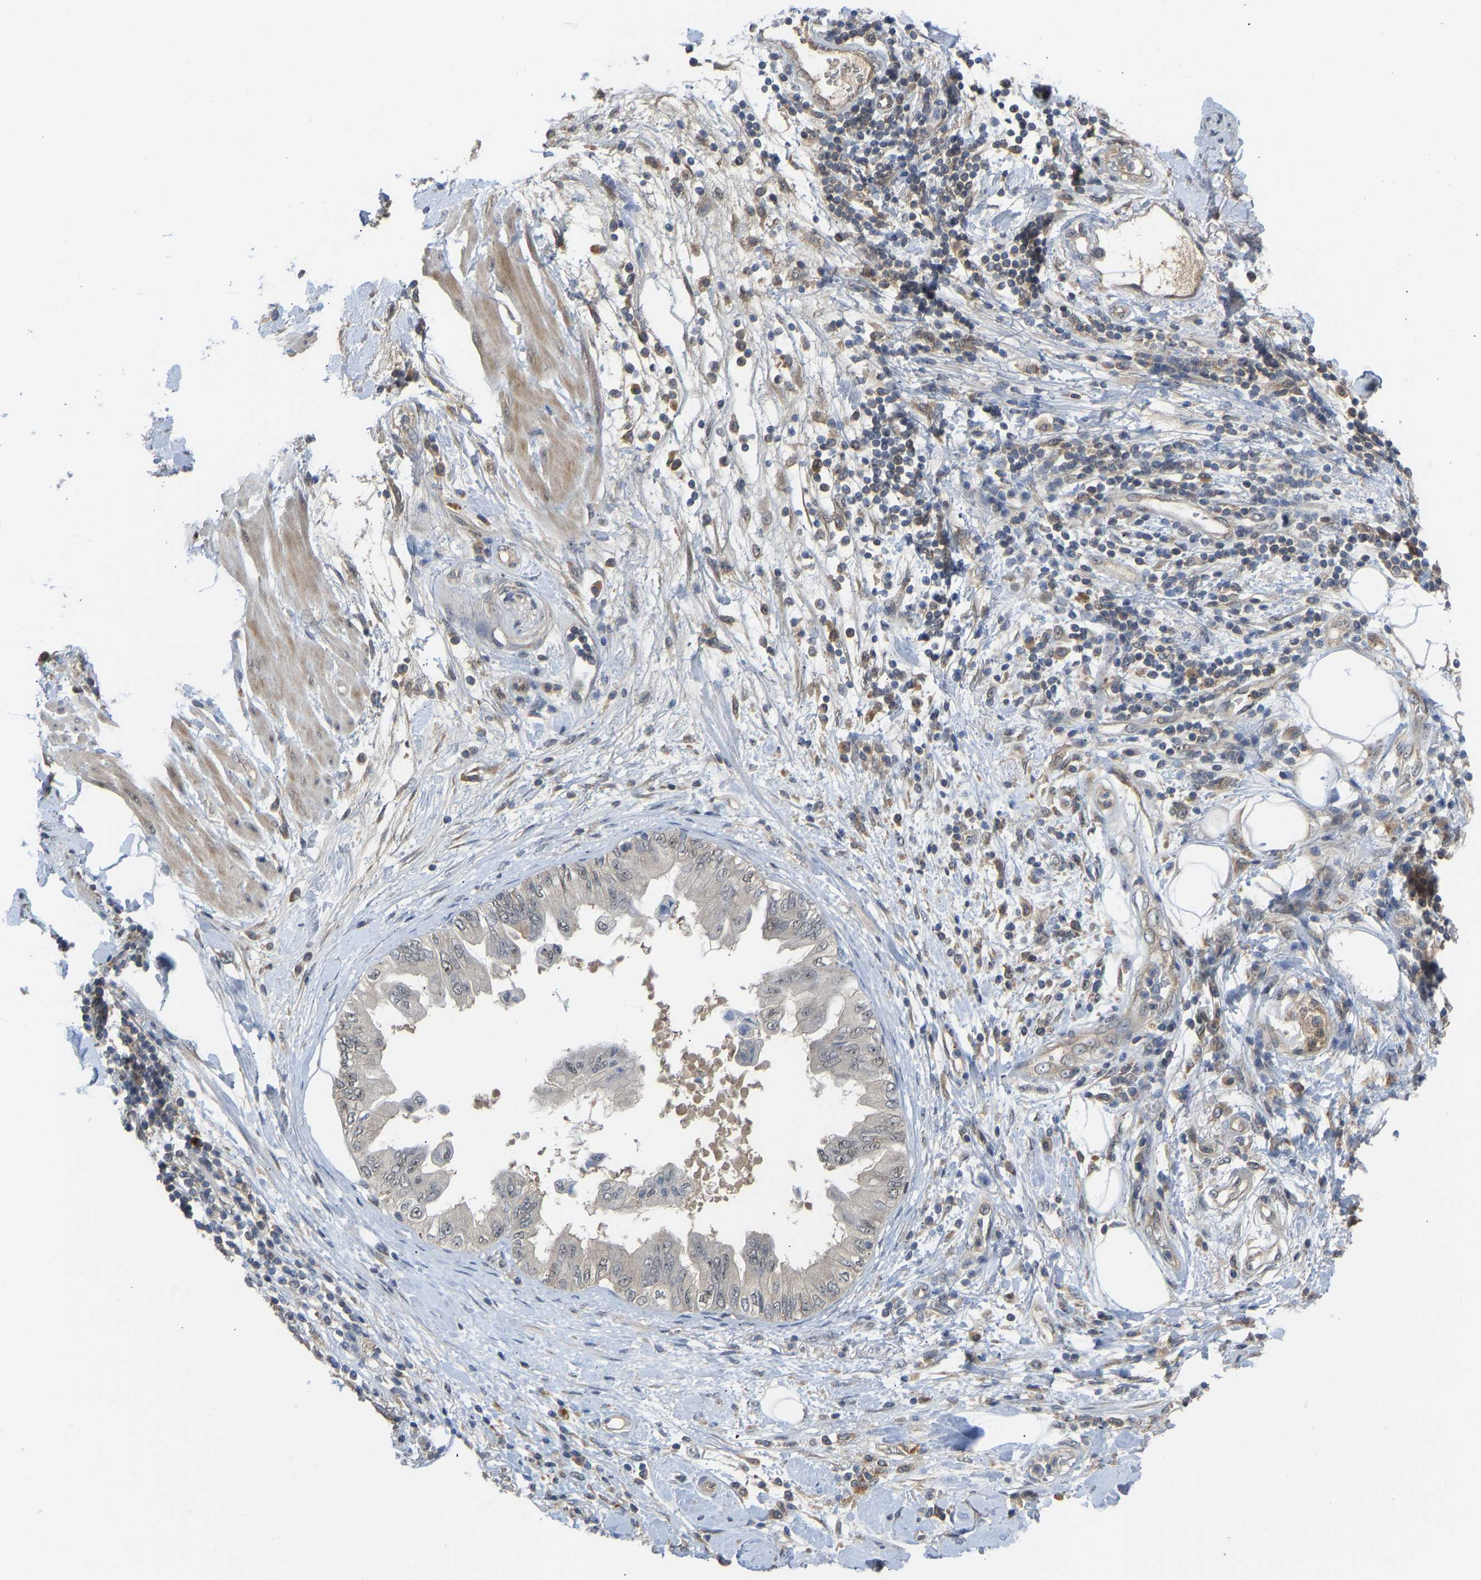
{"staining": {"intensity": "weak", "quantity": ">75%", "location": "cytoplasmic/membranous"}, "tissue": "adipose tissue", "cell_type": "Adipocytes", "image_type": "normal", "snomed": [{"axis": "morphology", "description": "Normal tissue, NOS"}, {"axis": "morphology", "description": "Adenocarcinoma, NOS"}, {"axis": "topography", "description": "Duodenum"}, {"axis": "topography", "description": "Peripheral nerve tissue"}], "caption": "Adipose tissue stained with IHC exhibits weak cytoplasmic/membranous staining in approximately >75% of adipocytes.", "gene": "ZNF251", "patient": {"sex": "female", "age": 60}}